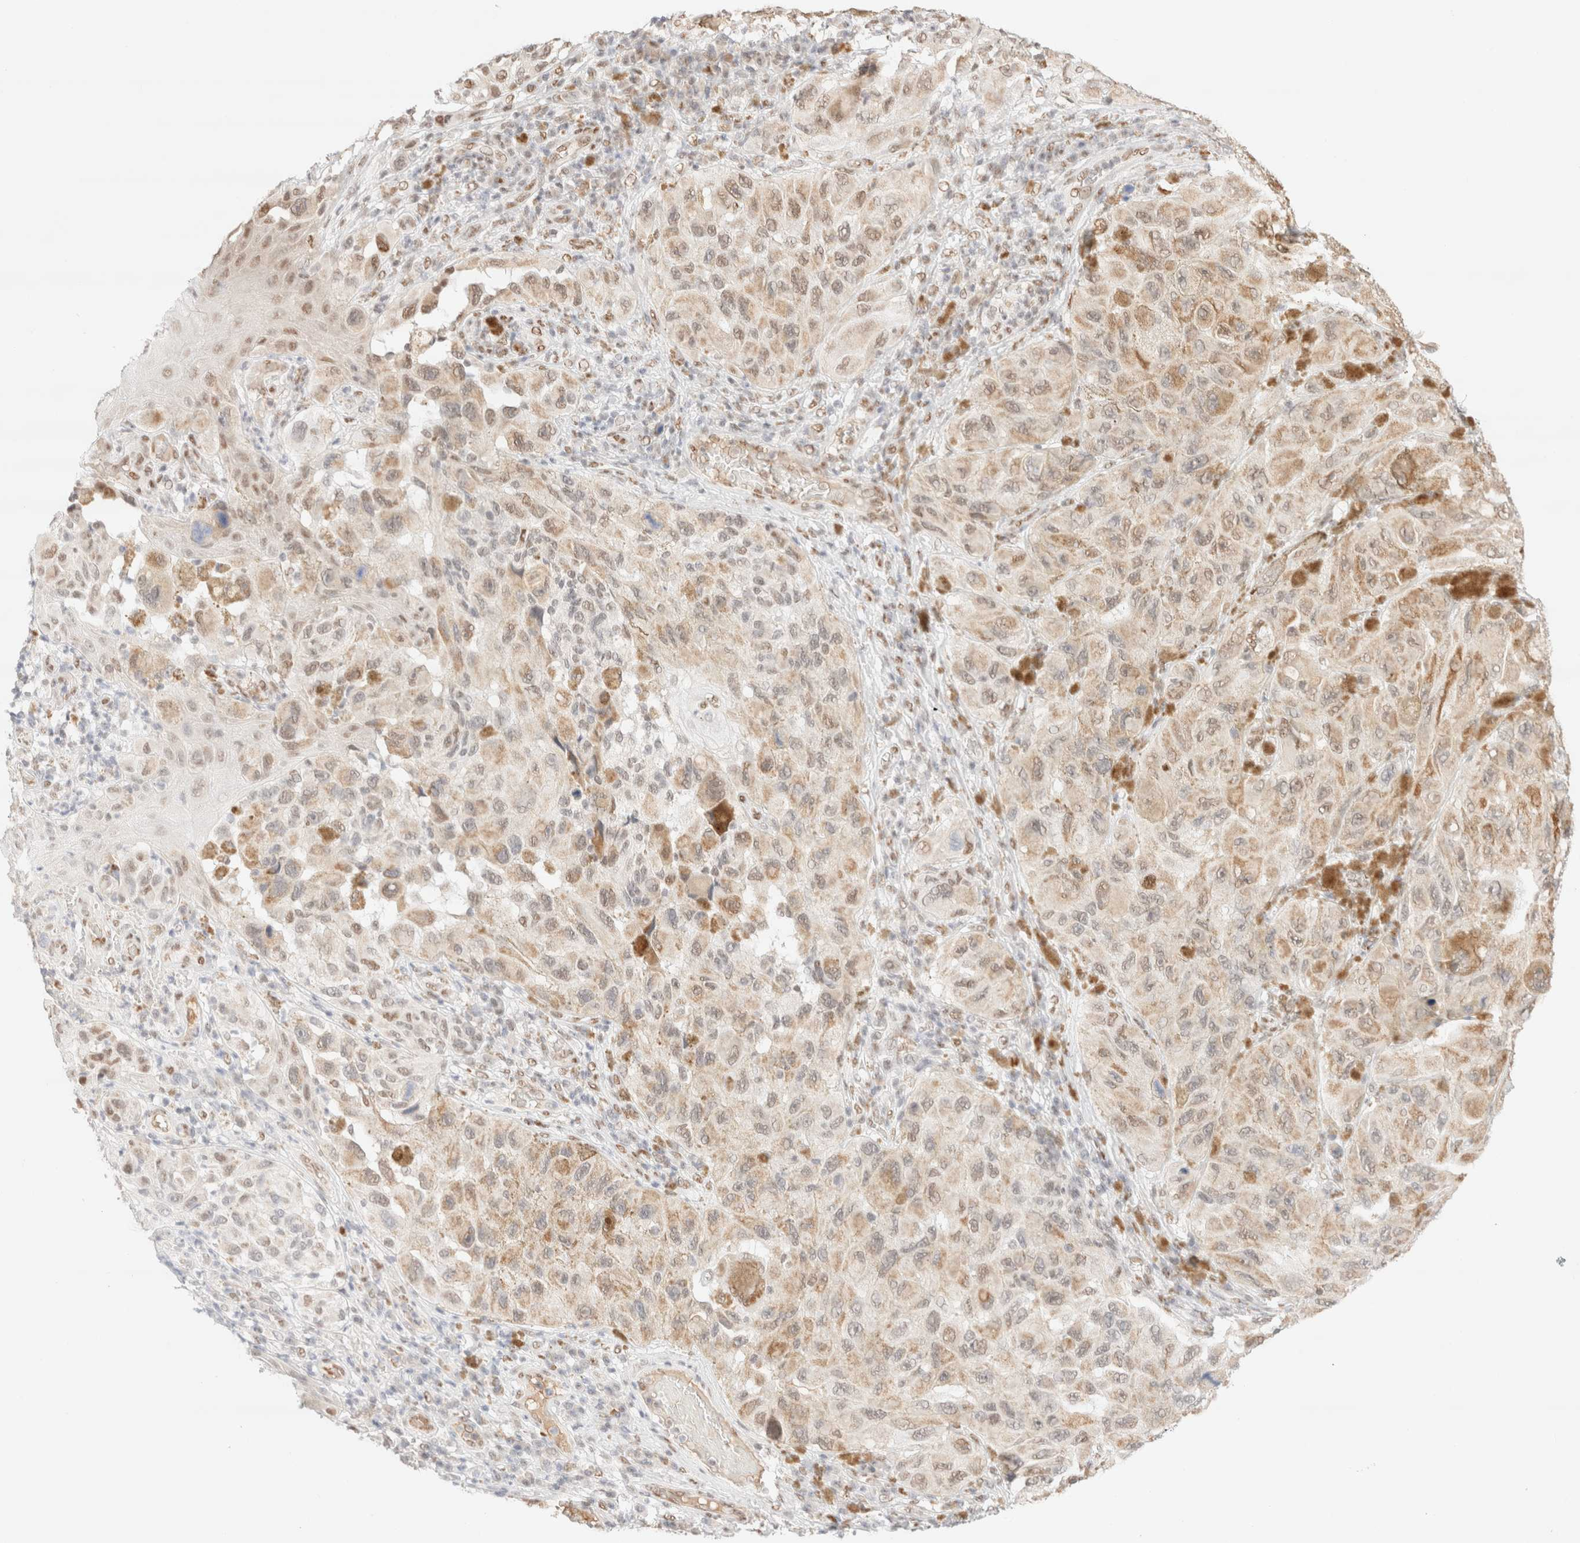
{"staining": {"intensity": "weak", "quantity": ">75%", "location": "cytoplasmic/membranous,nuclear"}, "tissue": "melanoma", "cell_type": "Tumor cells", "image_type": "cancer", "snomed": [{"axis": "morphology", "description": "Malignant melanoma, NOS"}, {"axis": "topography", "description": "Skin"}], "caption": "Immunohistochemistry staining of malignant melanoma, which reveals low levels of weak cytoplasmic/membranous and nuclear expression in approximately >75% of tumor cells indicating weak cytoplasmic/membranous and nuclear protein expression. The staining was performed using DAB (brown) for protein detection and nuclei were counterstained in hematoxylin (blue).", "gene": "CIC", "patient": {"sex": "female", "age": 73}}